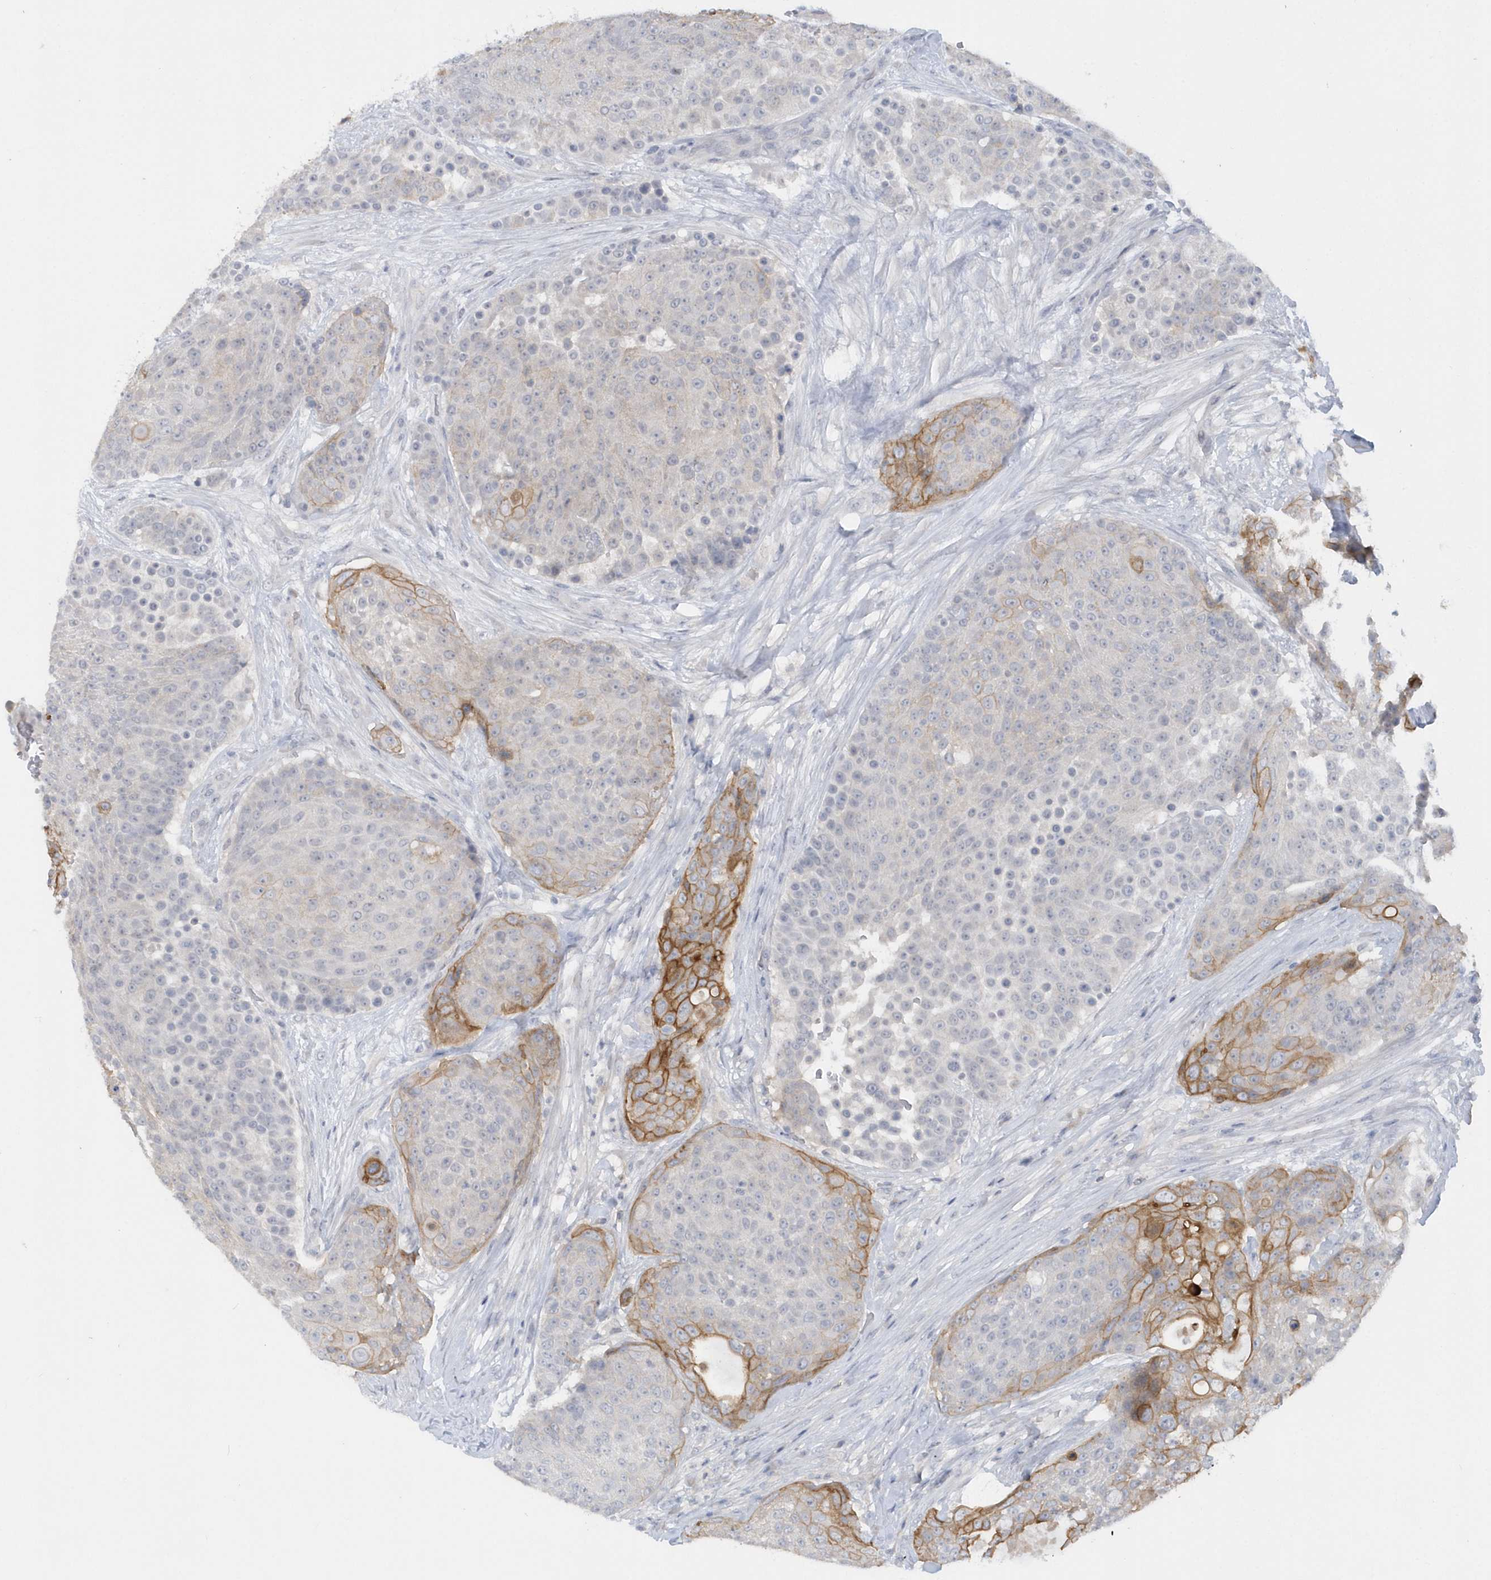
{"staining": {"intensity": "strong", "quantity": "25%-75%", "location": "cytoplasmic/membranous"}, "tissue": "urothelial cancer", "cell_type": "Tumor cells", "image_type": "cancer", "snomed": [{"axis": "morphology", "description": "Urothelial carcinoma, High grade"}, {"axis": "topography", "description": "Urinary bladder"}], "caption": "Immunohistochemical staining of urothelial cancer demonstrates high levels of strong cytoplasmic/membranous positivity in about 25%-75% of tumor cells. The staining is performed using DAB (3,3'-diaminobenzidine) brown chromogen to label protein expression. The nuclei are counter-stained blue using hematoxylin.", "gene": "RPE", "patient": {"sex": "female", "age": 63}}